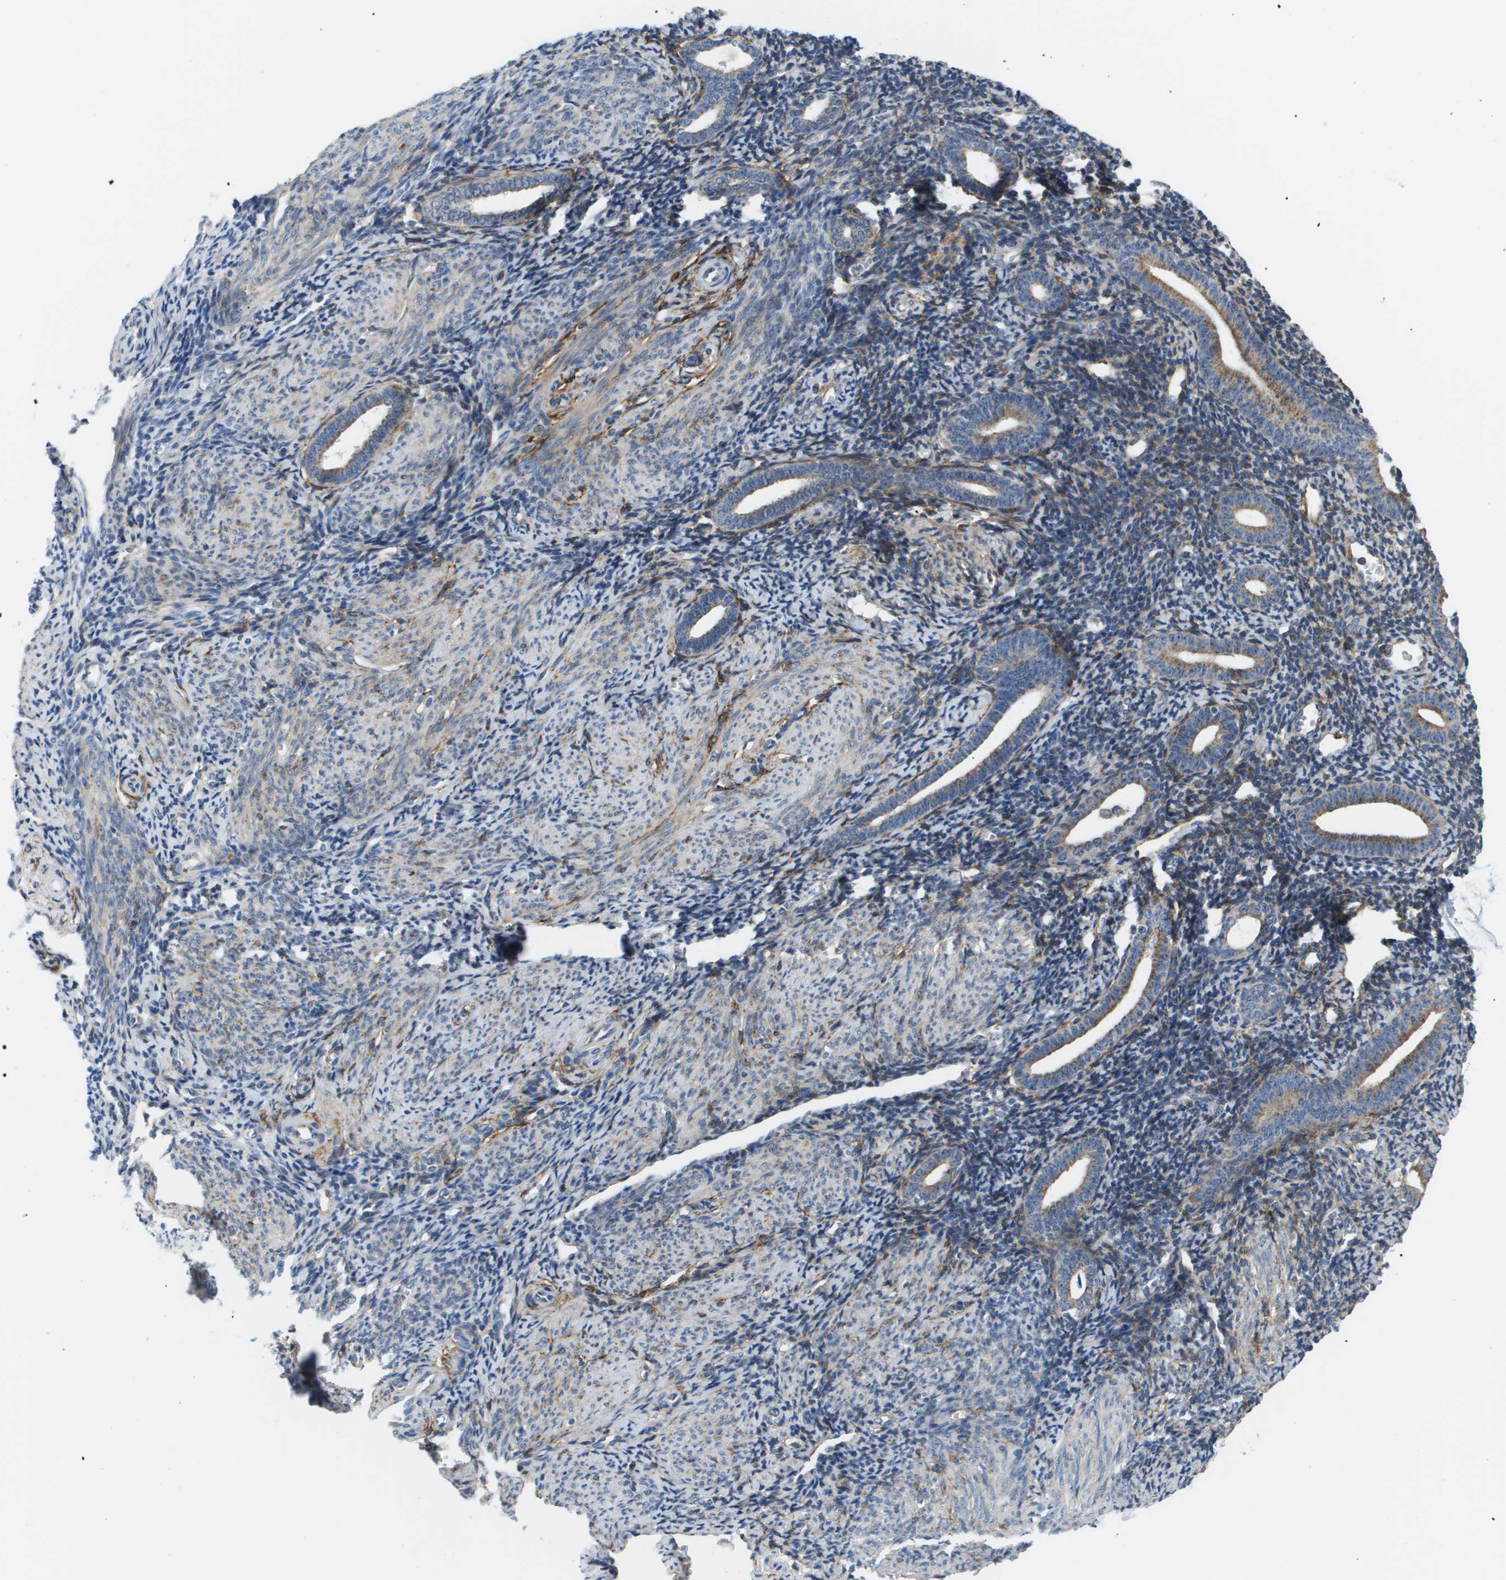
{"staining": {"intensity": "moderate", "quantity": "25%-75%", "location": "cytoplasmic/membranous"}, "tissue": "endometrium", "cell_type": "Cells in endometrial stroma", "image_type": "normal", "snomed": [{"axis": "morphology", "description": "Normal tissue, NOS"}, {"axis": "topography", "description": "Endometrium"}], "caption": "An immunohistochemistry image of normal tissue is shown. Protein staining in brown shows moderate cytoplasmic/membranous positivity in endometrium within cells in endometrial stroma. Using DAB (3,3'-diaminobenzidine) (brown) and hematoxylin (blue) stains, captured at high magnification using brightfield microscopy.", "gene": "OTUD5", "patient": {"sex": "female", "age": 50}}